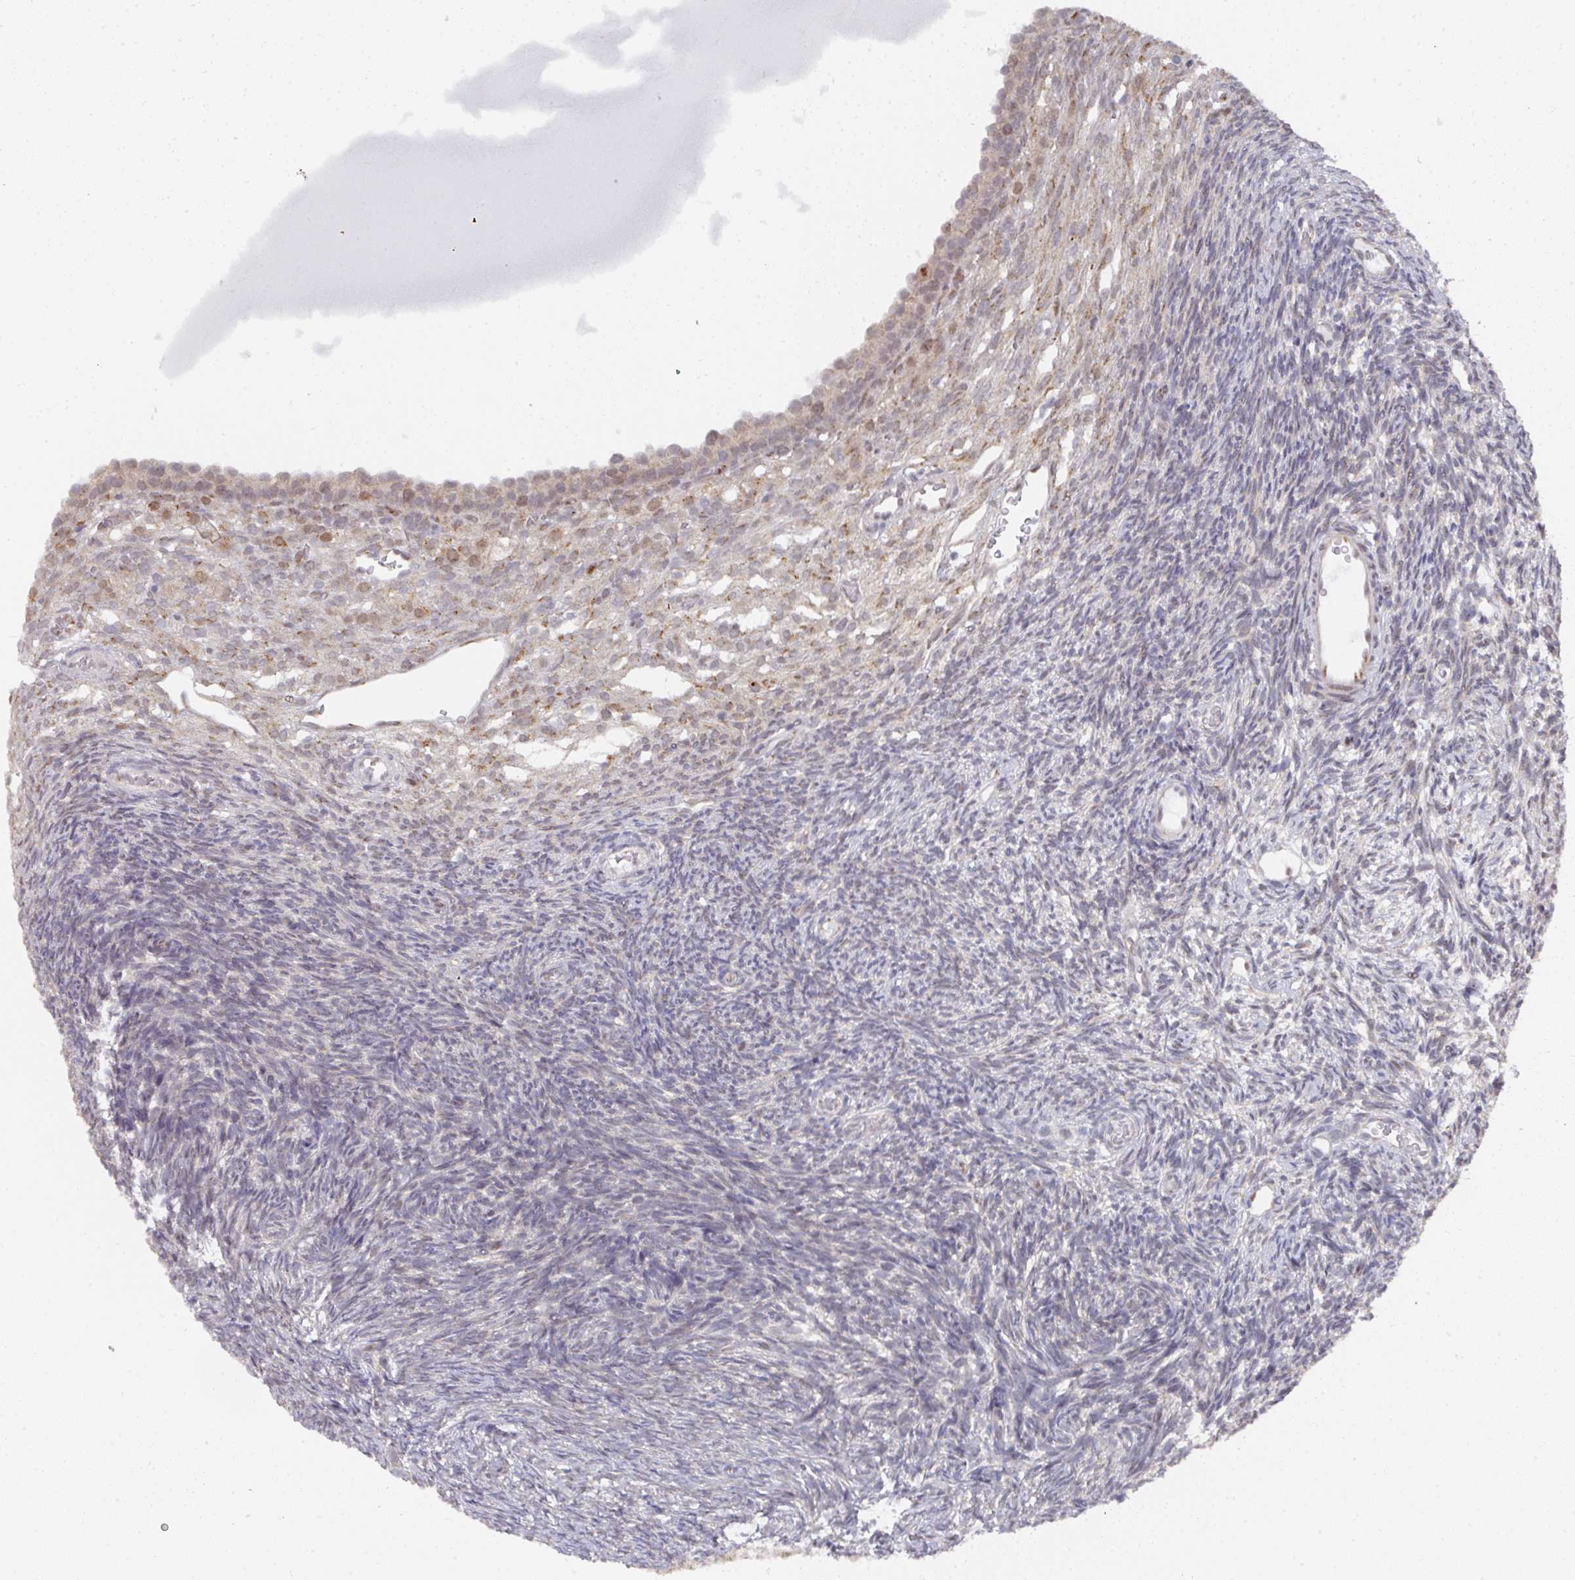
{"staining": {"intensity": "negative", "quantity": "none", "location": "none"}, "tissue": "ovary", "cell_type": "Ovarian stroma cells", "image_type": "normal", "snomed": [{"axis": "morphology", "description": "Normal tissue, NOS"}, {"axis": "topography", "description": "Ovary"}], "caption": "Ovary stained for a protein using immunohistochemistry (IHC) exhibits no positivity ovarian stroma cells.", "gene": "C18orf25", "patient": {"sex": "female", "age": 39}}